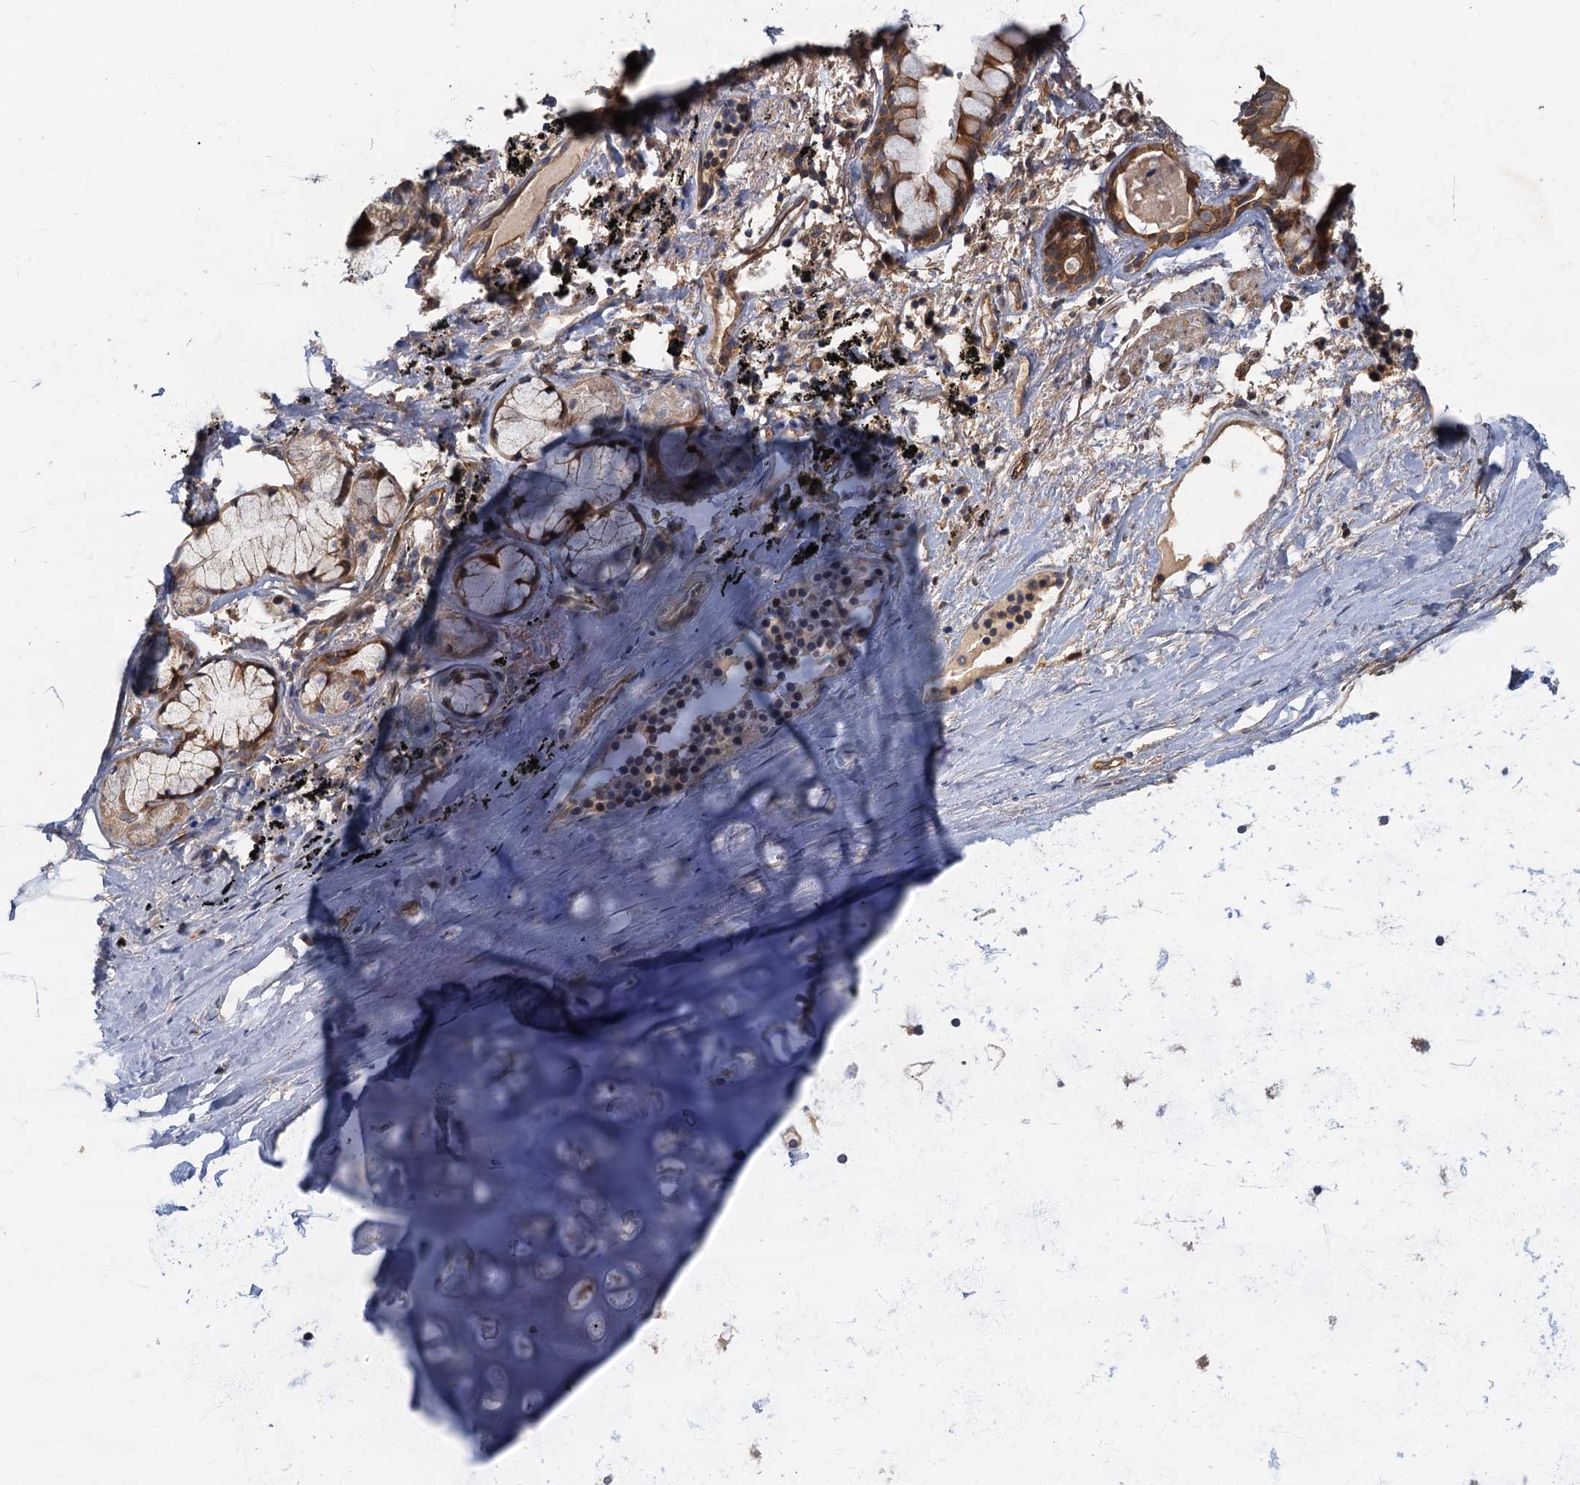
{"staining": {"intensity": "negative", "quantity": "none", "location": "none"}, "tissue": "adipose tissue", "cell_type": "Adipocytes", "image_type": "normal", "snomed": [{"axis": "morphology", "description": "Normal tissue, NOS"}, {"axis": "topography", "description": "Lymph node"}, {"axis": "topography", "description": "Bronchus"}], "caption": "Immunohistochemistry of normal human adipose tissue demonstrates no staining in adipocytes. (DAB (3,3'-diaminobenzidine) immunohistochemistry, high magnification).", "gene": "CKAP2L", "patient": {"sex": "male", "age": 63}}